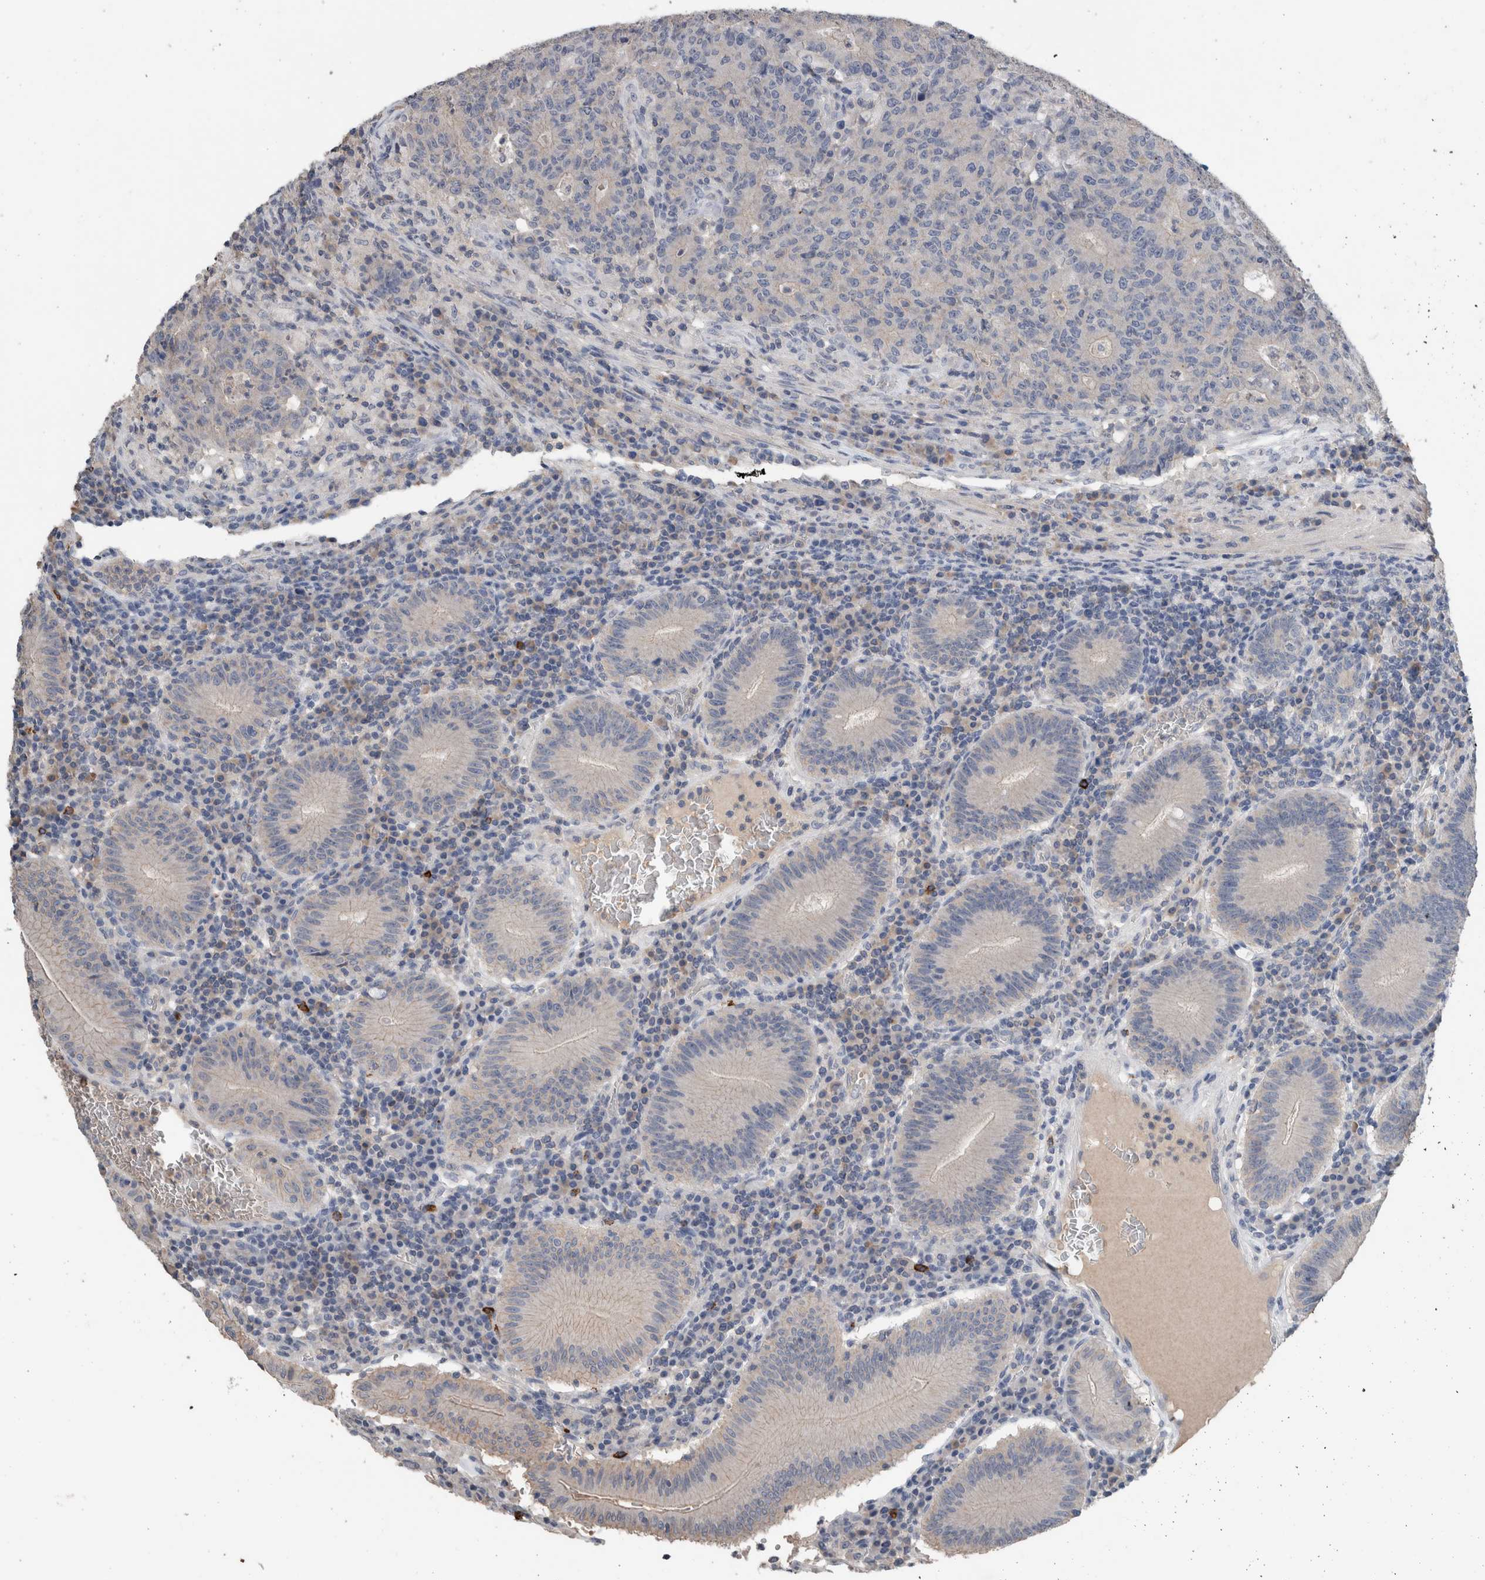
{"staining": {"intensity": "negative", "quantity": "none", "location": "none"}, "tissue": "colorectal cancer", "cell_type": "Tumor cells", "image_type": "cancer", "snomed": [{"axis": "morphology", "description": "Adenocarcinoma, NOS"}, {"axis": "topography", "description": "Colon"}], "caption": "A micrograph of colorectal adenocarcinoma stained for a protein exhibits no brown staining in tumor cells. (Stains: DAB (3,3'-diaminobenzidine) immunohistochemistry (IHC) with hematoxylin counter stain, Microscopy: brightfield microscopy at high magnification).", "gene": "CRNN", "patient": {"sex": "female", "age": 75}}